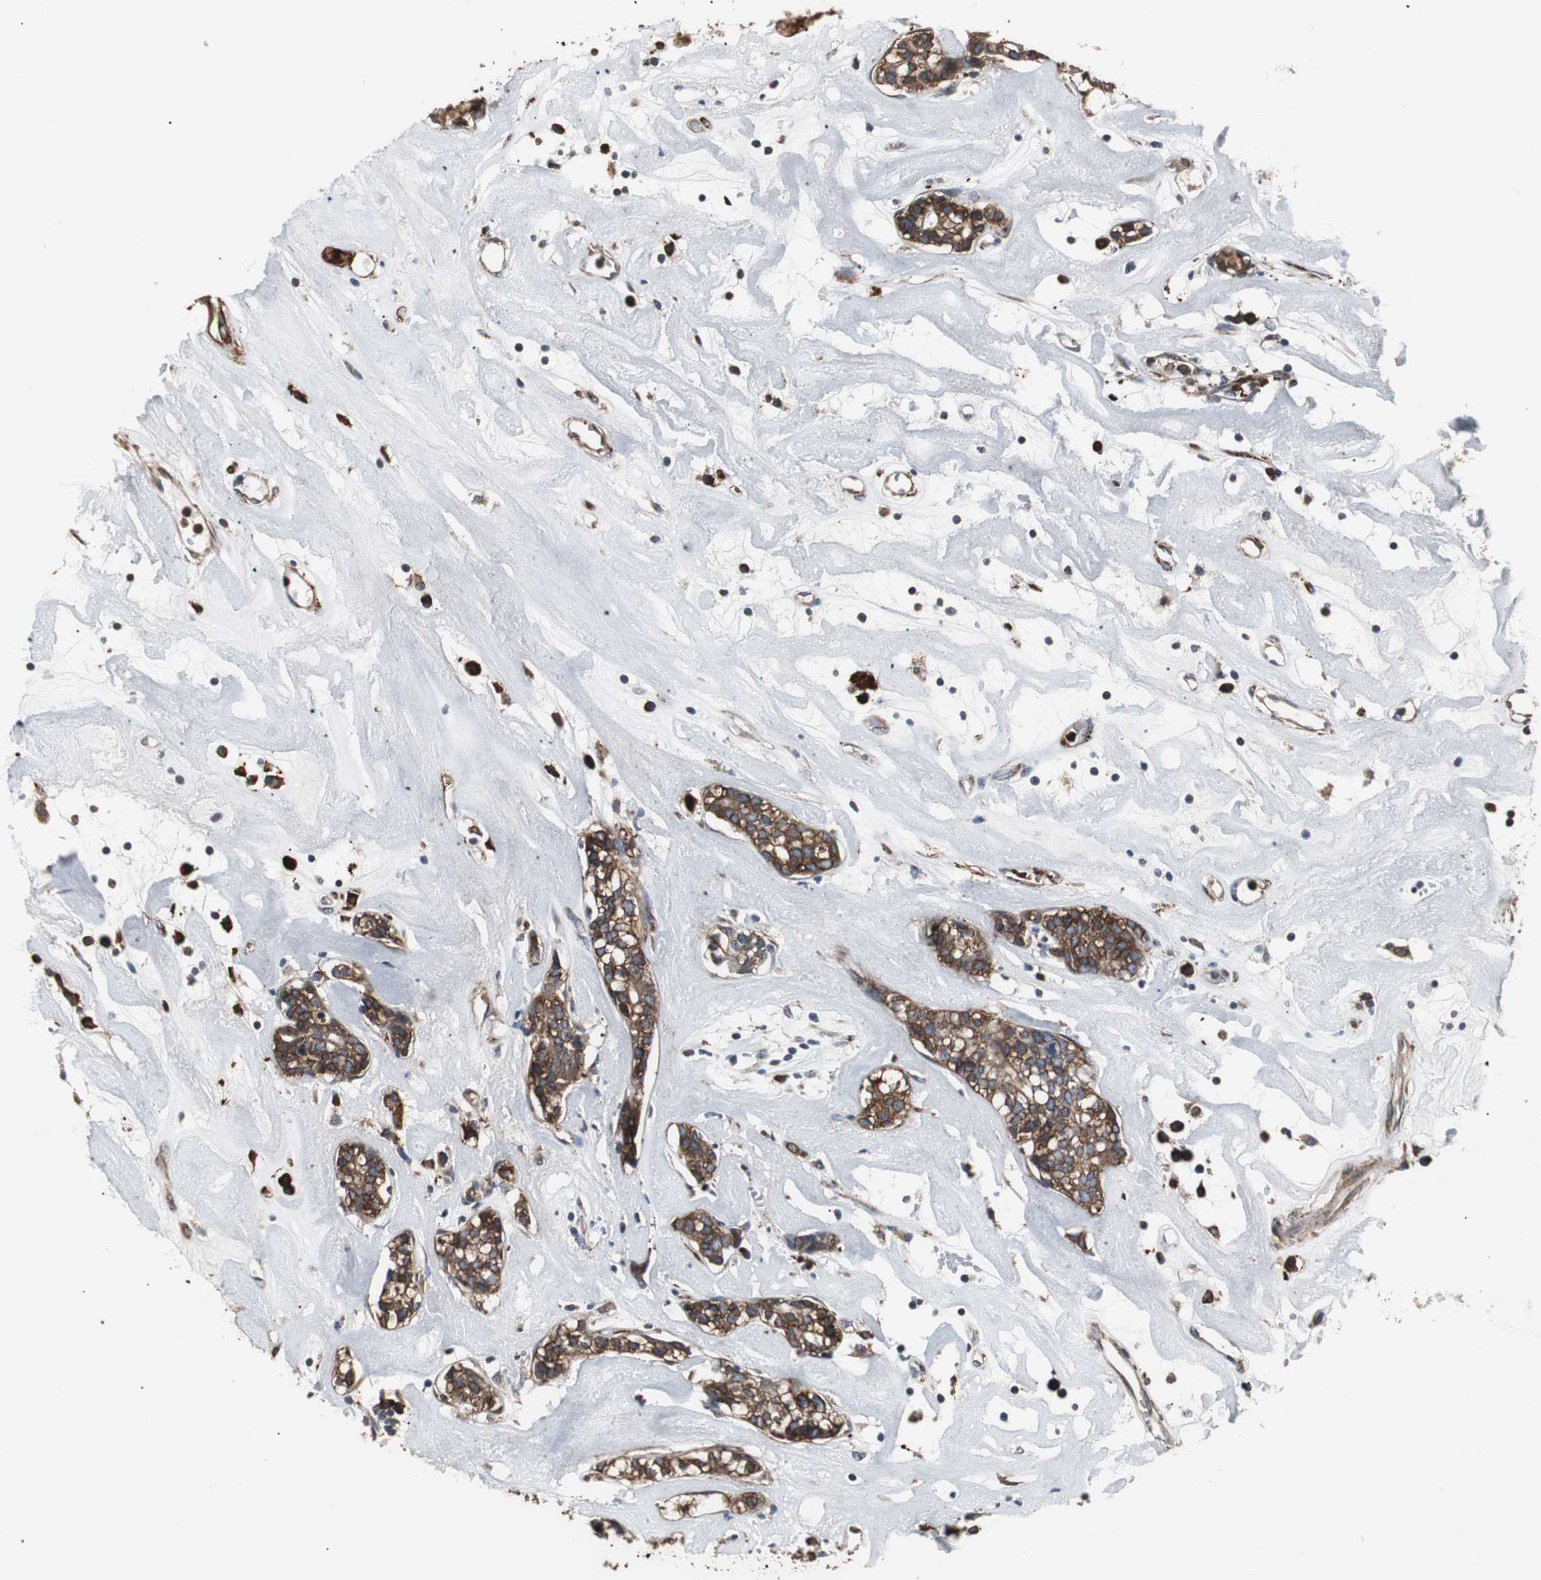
{"staining": {"intensity": "strong", "quantity": ">75%", "location": "cytoplasmic/membranous"}, "tissue": "head and neck cancer", "cell_type": "Tumor cells", "image_type": "cancer", "snomed": [{"axis": "morphology", "description": "Adenocarcinoma, NOS"}, {"axis": "topography", "description": "Salivary gland"}, {"axis": "topography", "description": "Head-Neck"}], "caption": "Immunohistochemical staining of head and neck adenocarcinoma shows strong cytoplasmic/membranous protein positivity in about >75% of tumor cells.", "gene": "CALU", "patient": {"sex": "female", "age": 65}}